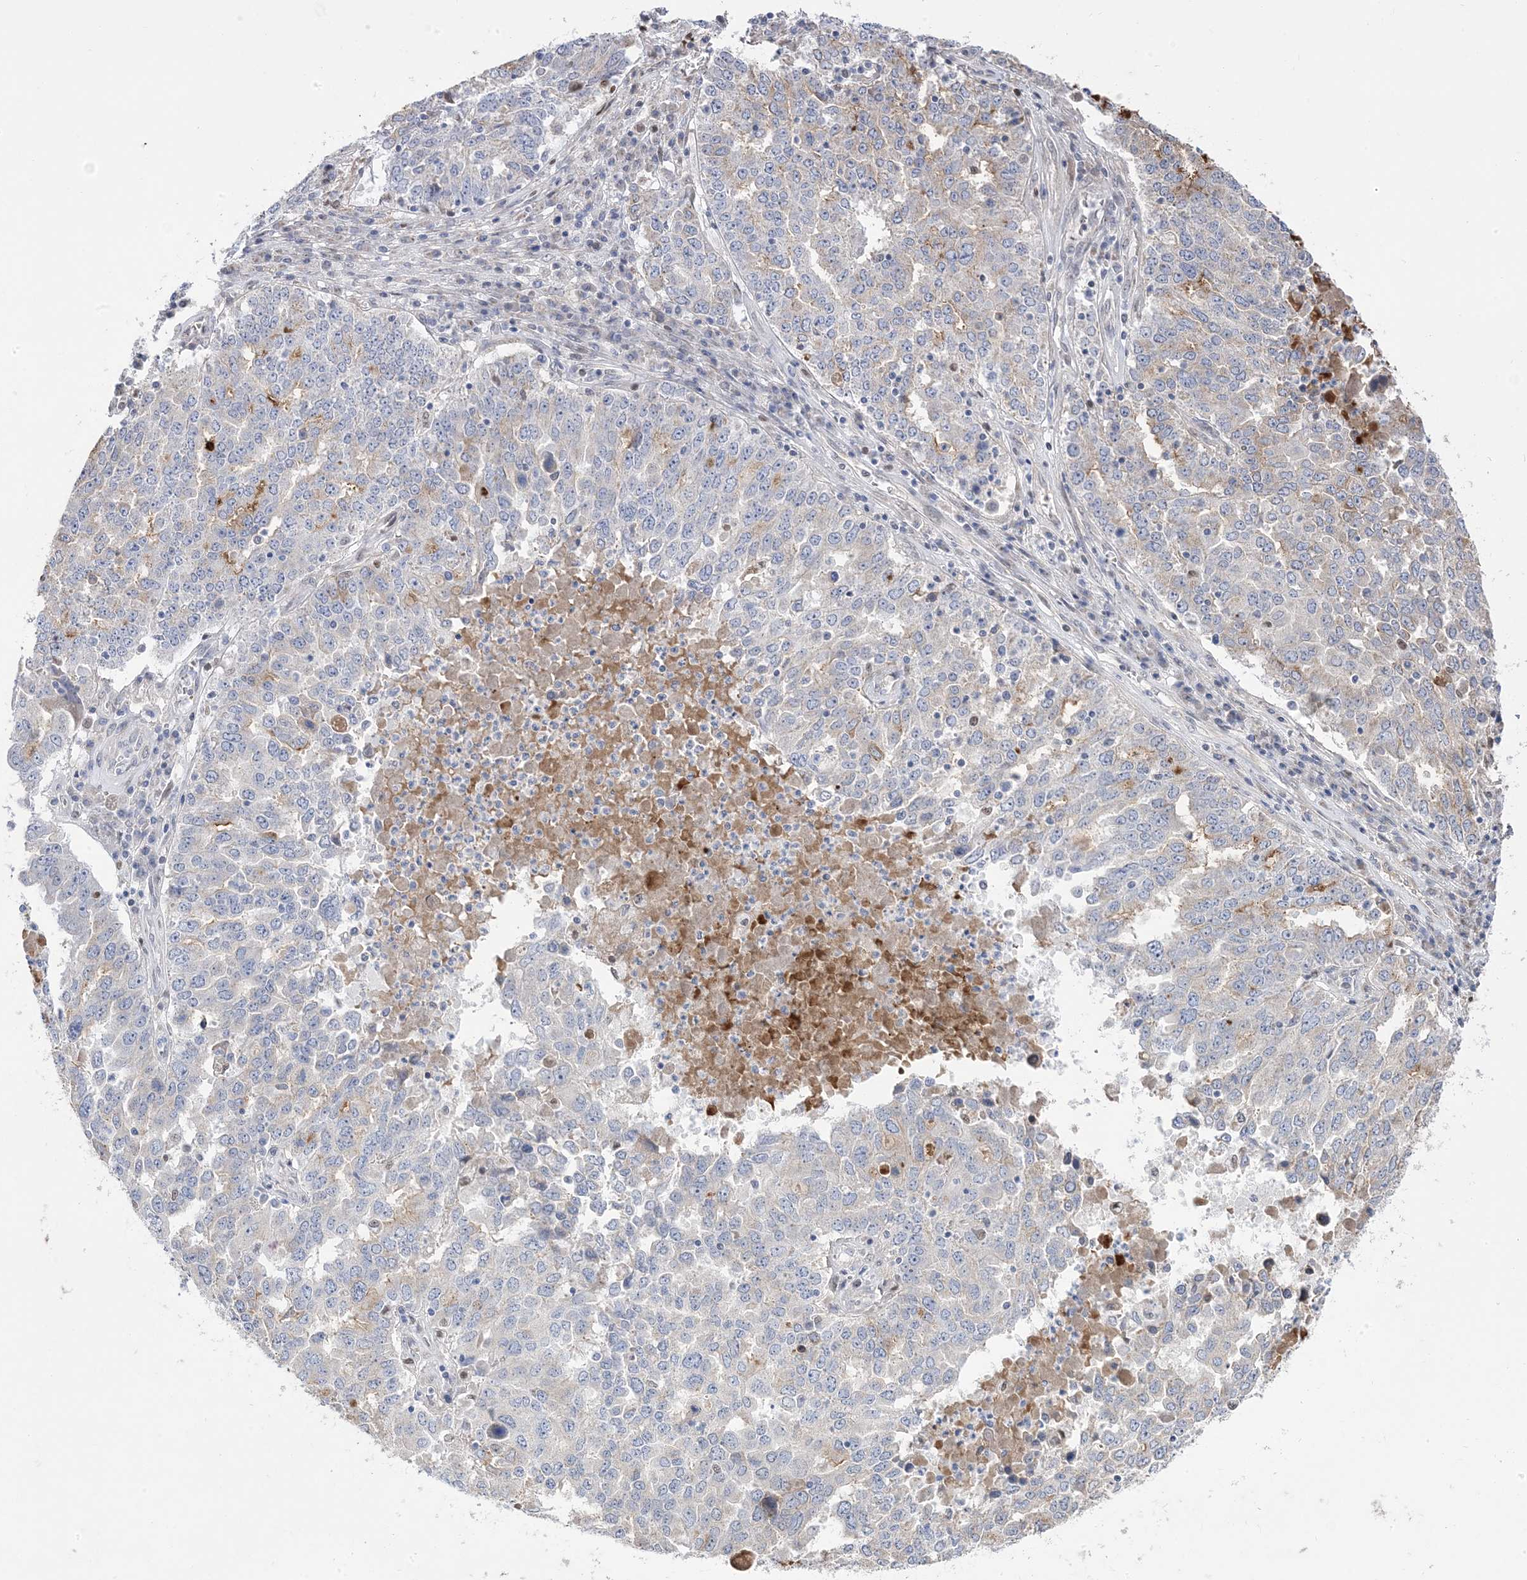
{"staining": {"intensity": "negative", "quantity": "none", "location": "none"}, "tissue": "ovarian cancer", "cell_type": "Tumor cells", "image_type": "cancer", "snomed": [{"axis": "morphology", "description": "Carcinoma, endometroid"}, {"axis": "topography", "description": "Ovary"}], "caption": "Ovarian cancer stained for a protein using immunohistochemistry exhibits no staining tumor cells.", "gene": "GTPBP6", "patient": {"sex": "female", "age": 62}}